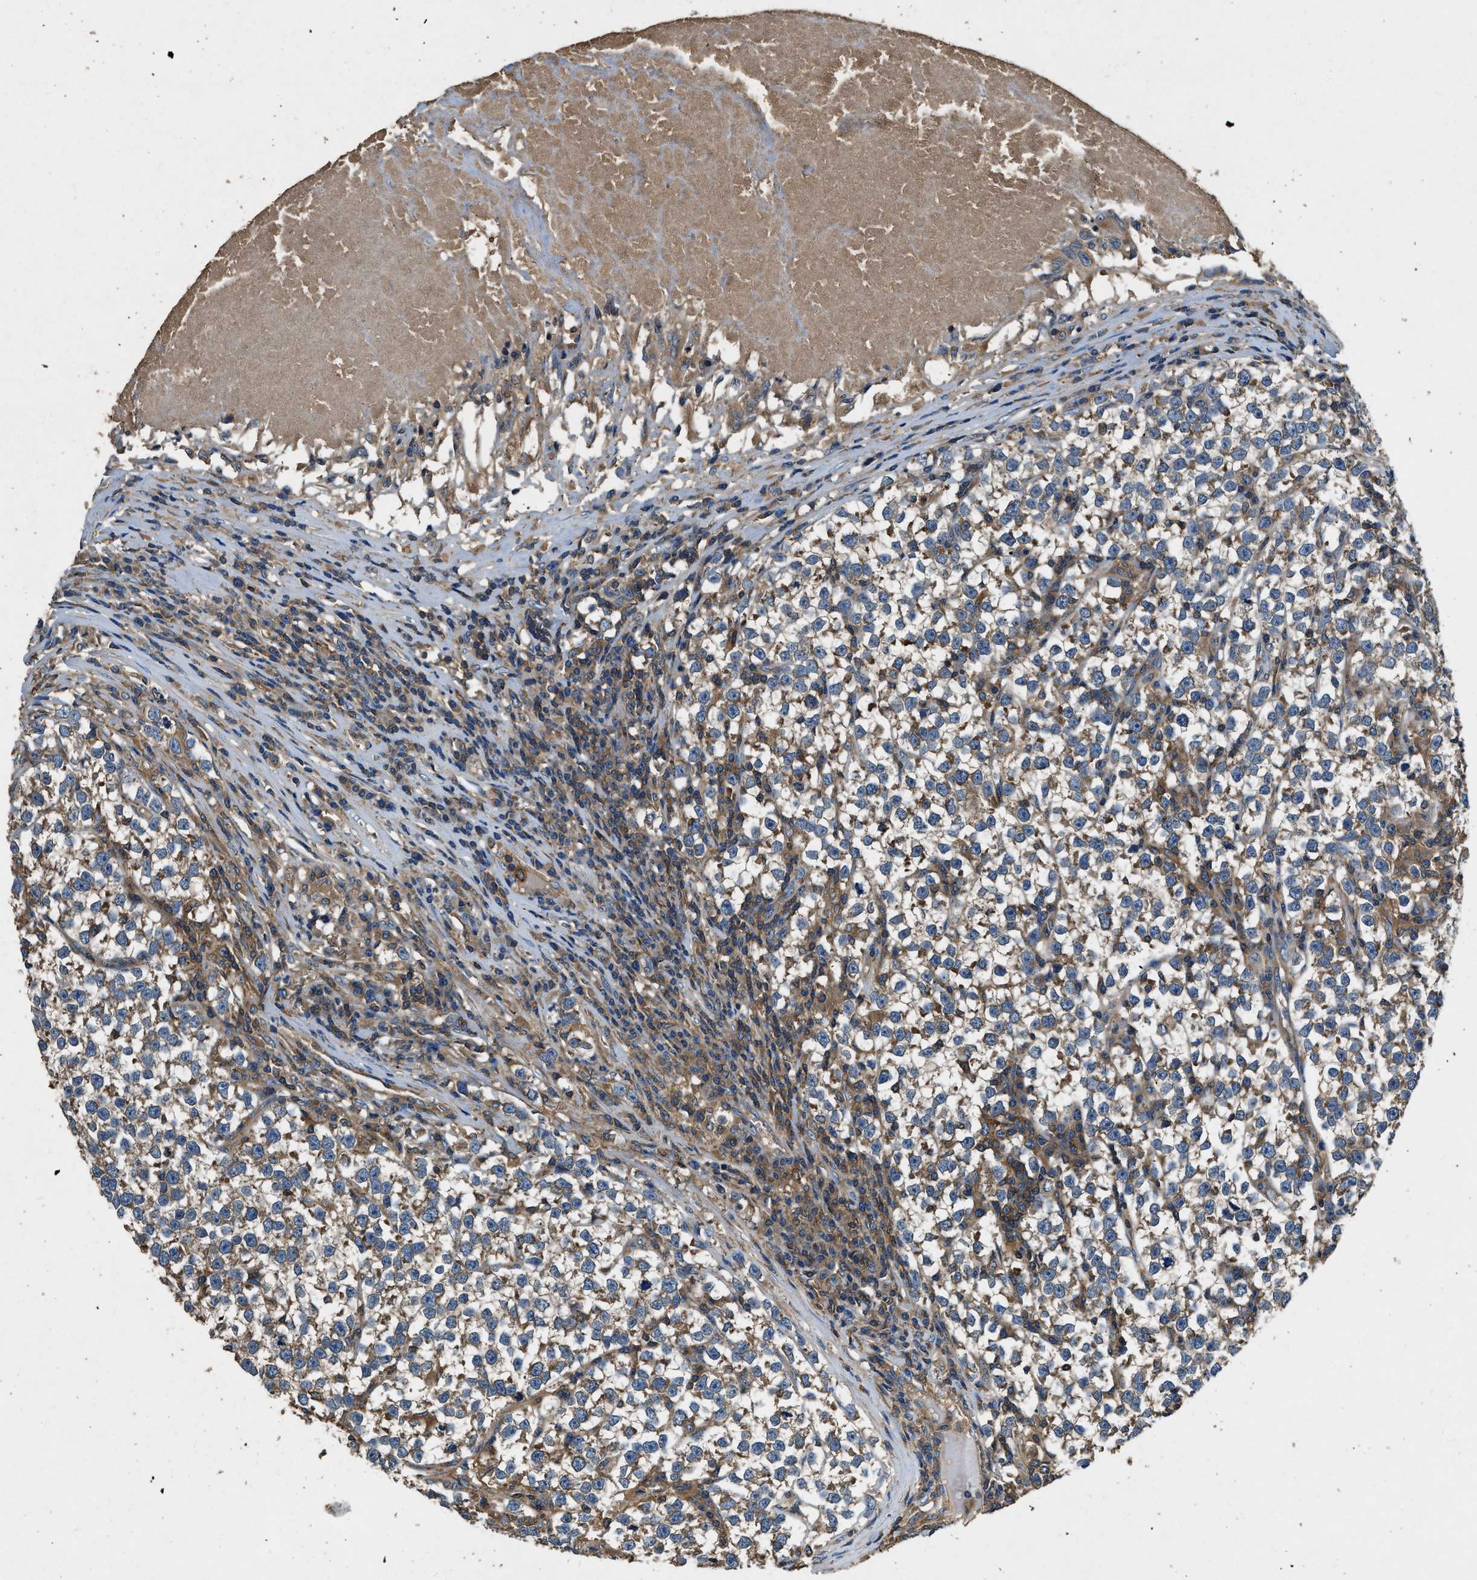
{"staining": {"intensity": "weak", "quantity": "<25%", "location": "cytoplasmic/membranous"}, "tissue": "testis cancer", "cell_type": "Tumor cells", "image_type": "cancer", "snomed": [{"axis": "morphology", "description": "Normal tissue, NOS"}, {"axis": "morphology", "description": "Seminoma, NOS"}, {"axis": "topography", "description": "Testis"}], "caption": "Histopathology image shows no significant protein staining in tumor cells of testis seminoma.", "gene": "BLOC1S1", "patient": {"sex": "male", "age": 43}}